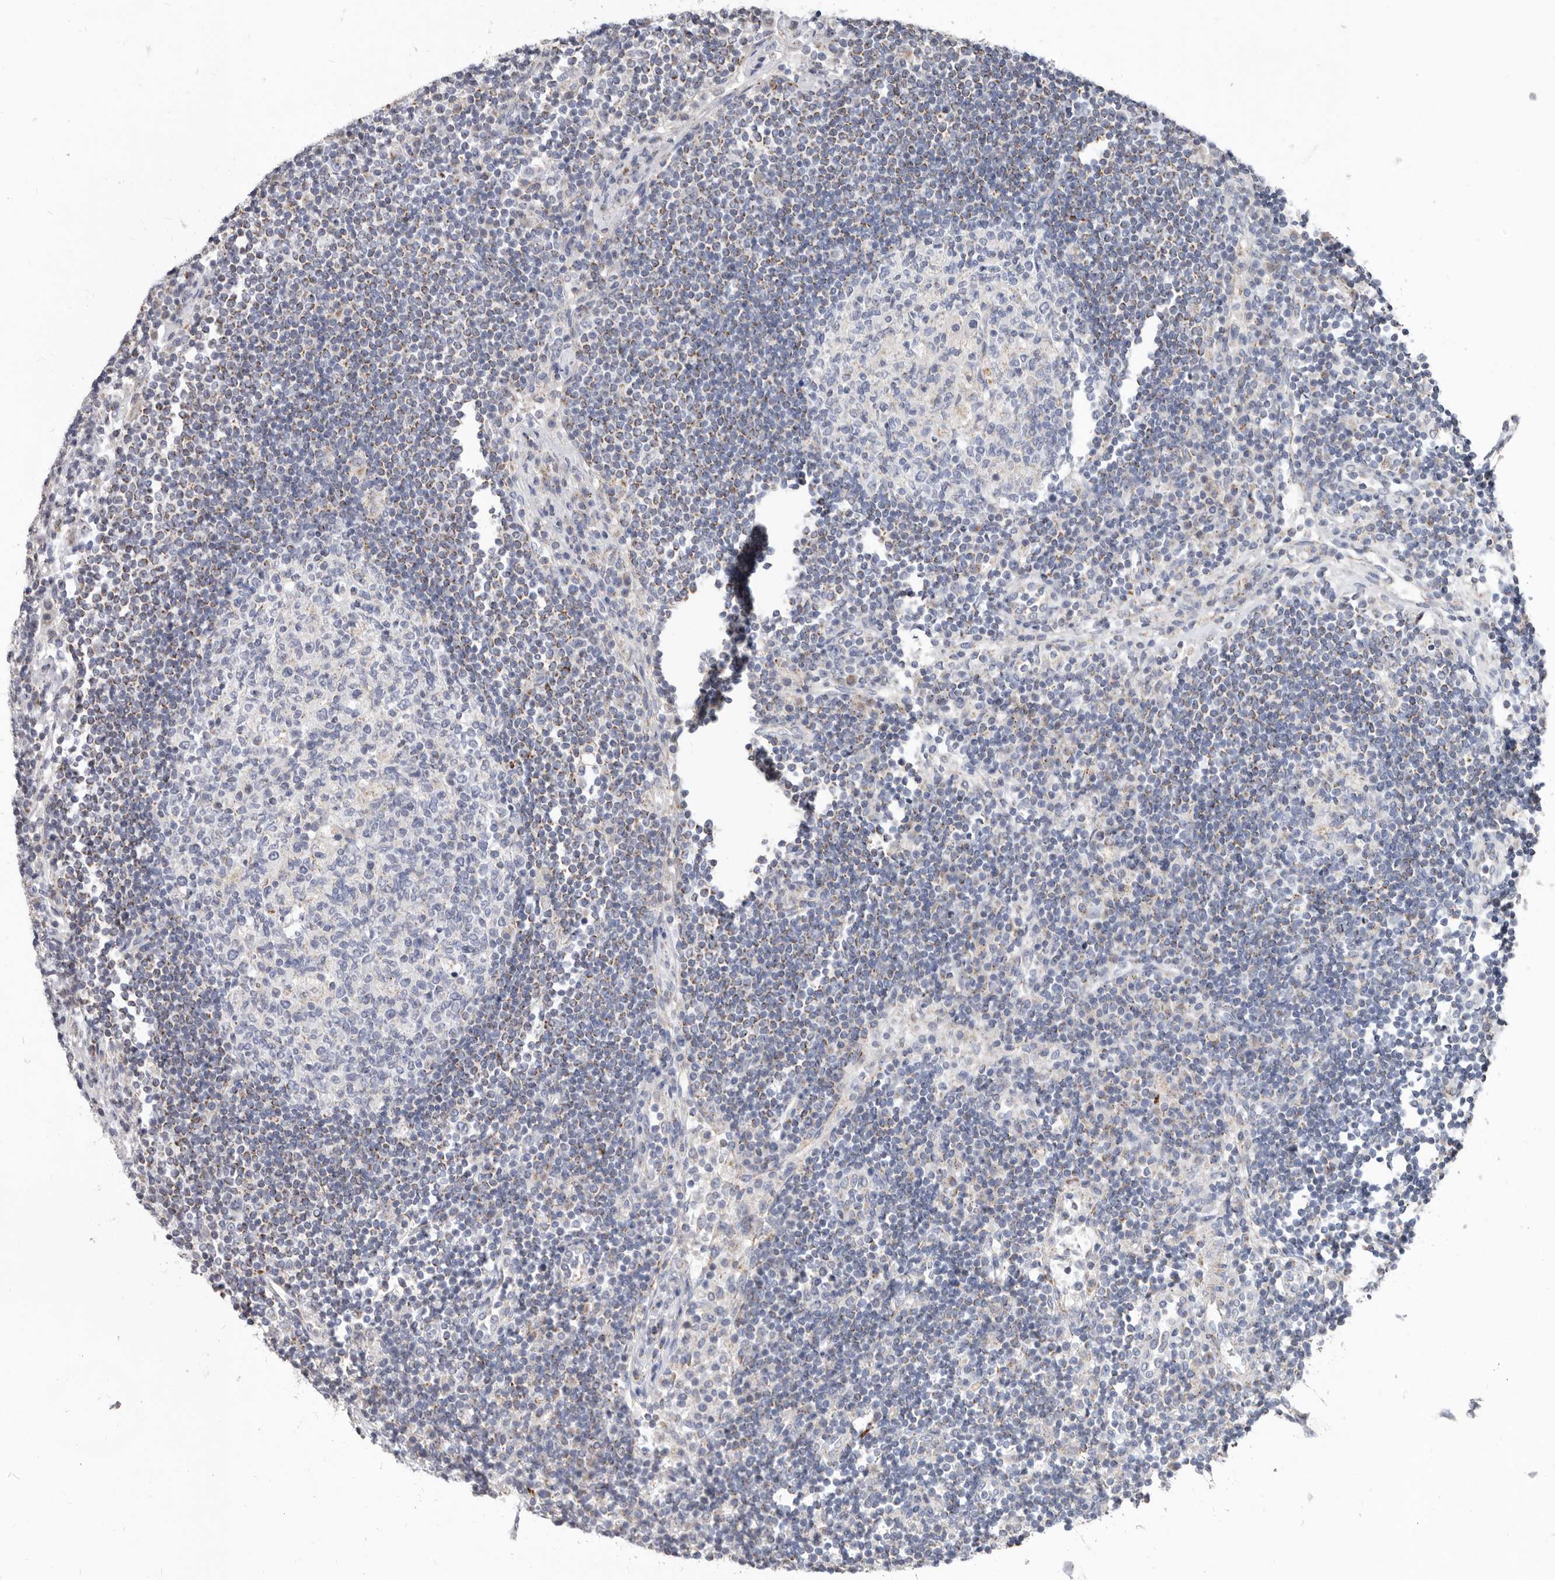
{"staining": {"intensity": "weak", "quantity": "<25%", "location": "cytoplasmic/membranous"}, "tissue": "lymph node", "cell_type": "Germinal center cells", "image_type": "normal", "snomed": [{"axis": "morphology", "description": "Normal tissue, NOS"}, {"axis": "topography", "description": "Lymph node"}], "caption": "This is an immunohistochemistry (IHC) image of unremarkable human lymph node. There is no positivity in germinal center cells.", "gene": "RSPO2", "patient": {"sex": "female", "age": 53}}